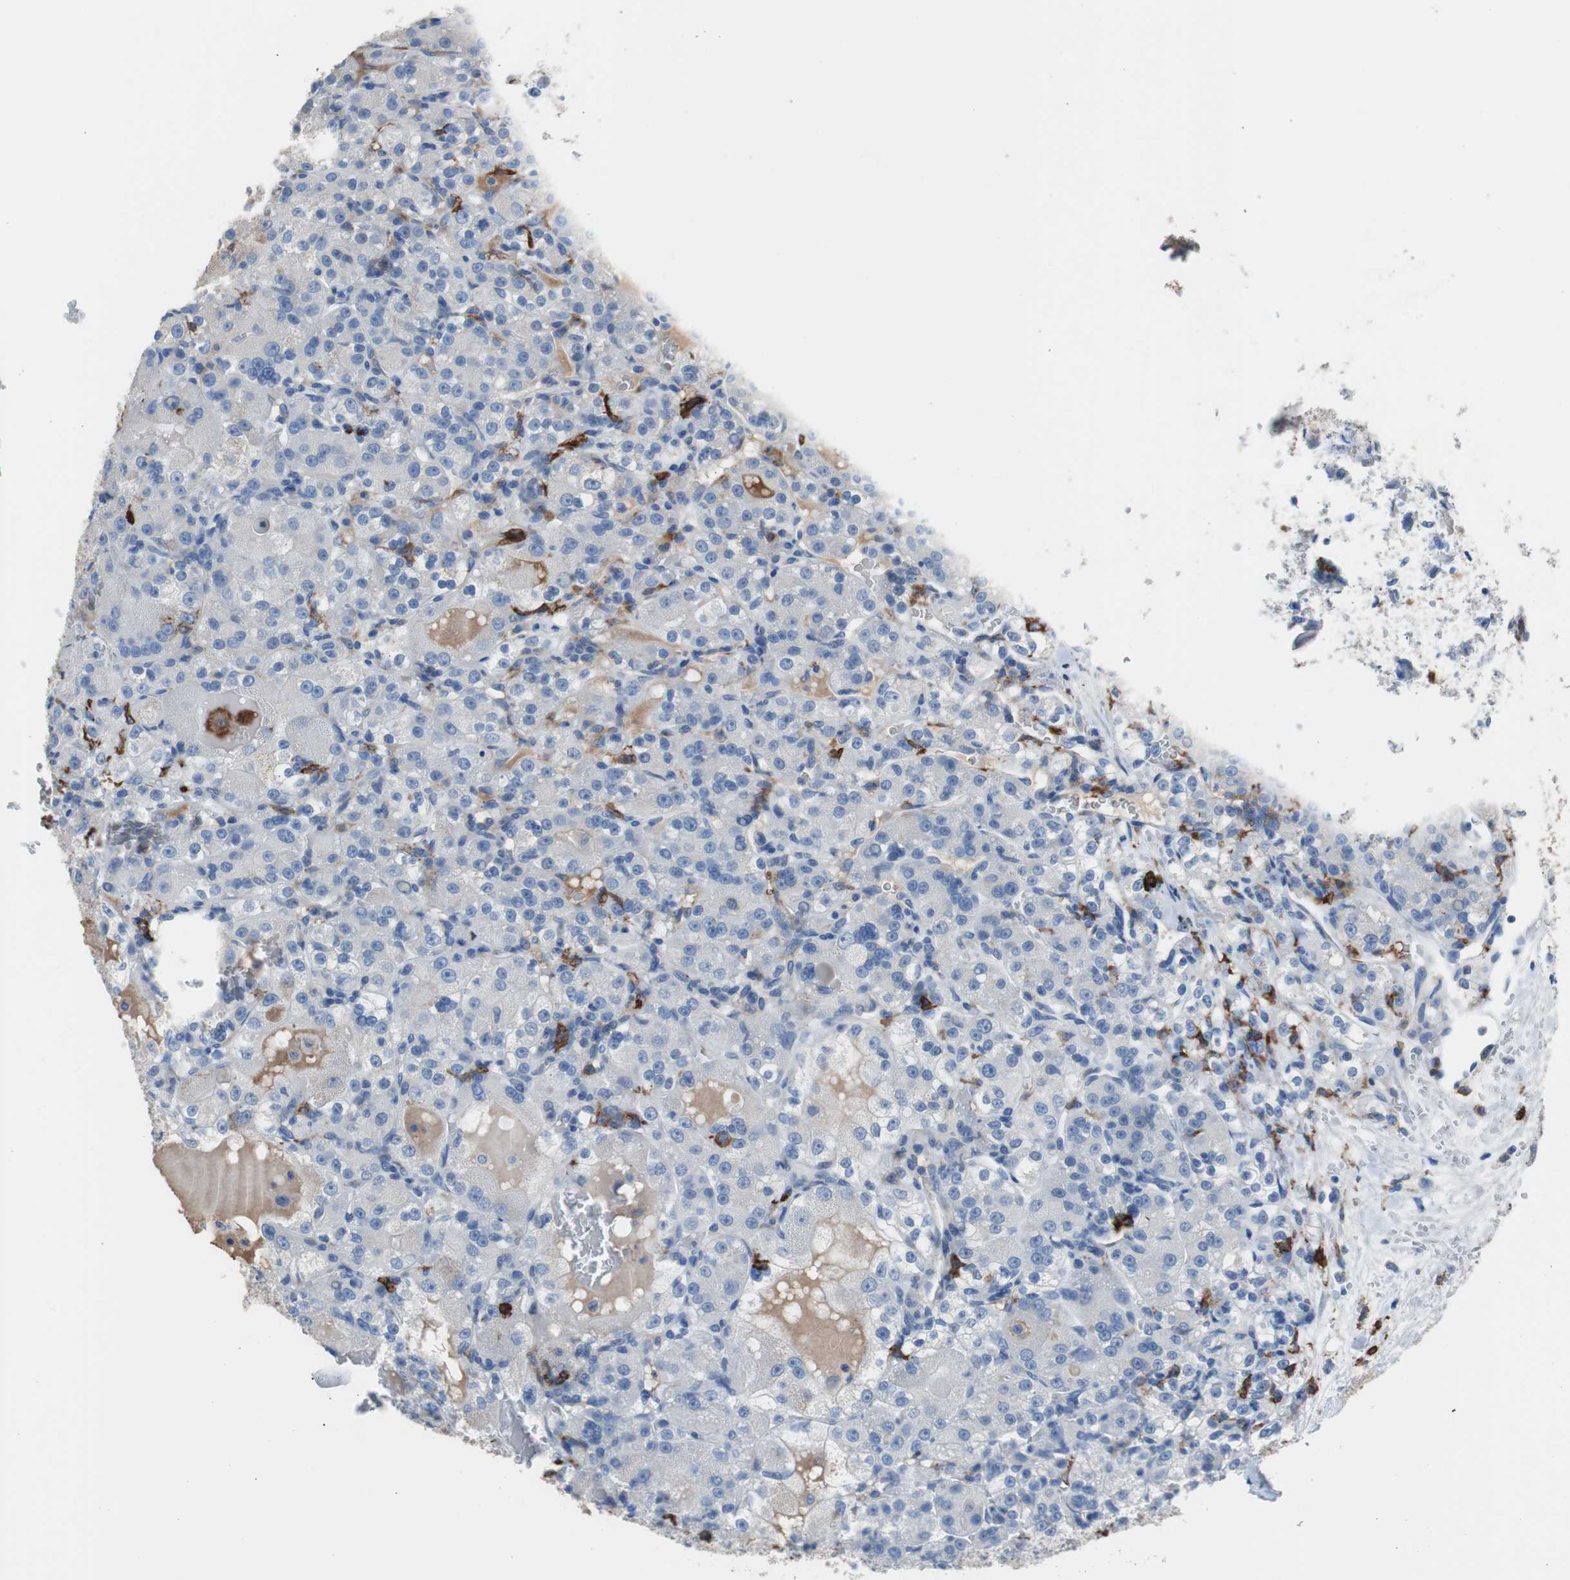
{"staining": {"intensity": "negative", "quantity": "none", "location": "none"}, "tissue": "renal cancer", "cell_type": "Tumor cells", "image_type": "cancer", "snomed": [{"axis": "morphology", "description": "Normal tissue, NOS"}, {"axis": "morphology", "description": "Adenocarcinoma, NOS"}, {"axis": "topography", "description": "Kidney"}], "caption": "DAB immunohistochemical staining of human adenocarcinoma (renal) demonstrates no significant expression in tumor cells.", "gene": "FCGR2B", "patient": {"sex": "male", "age": 61}}